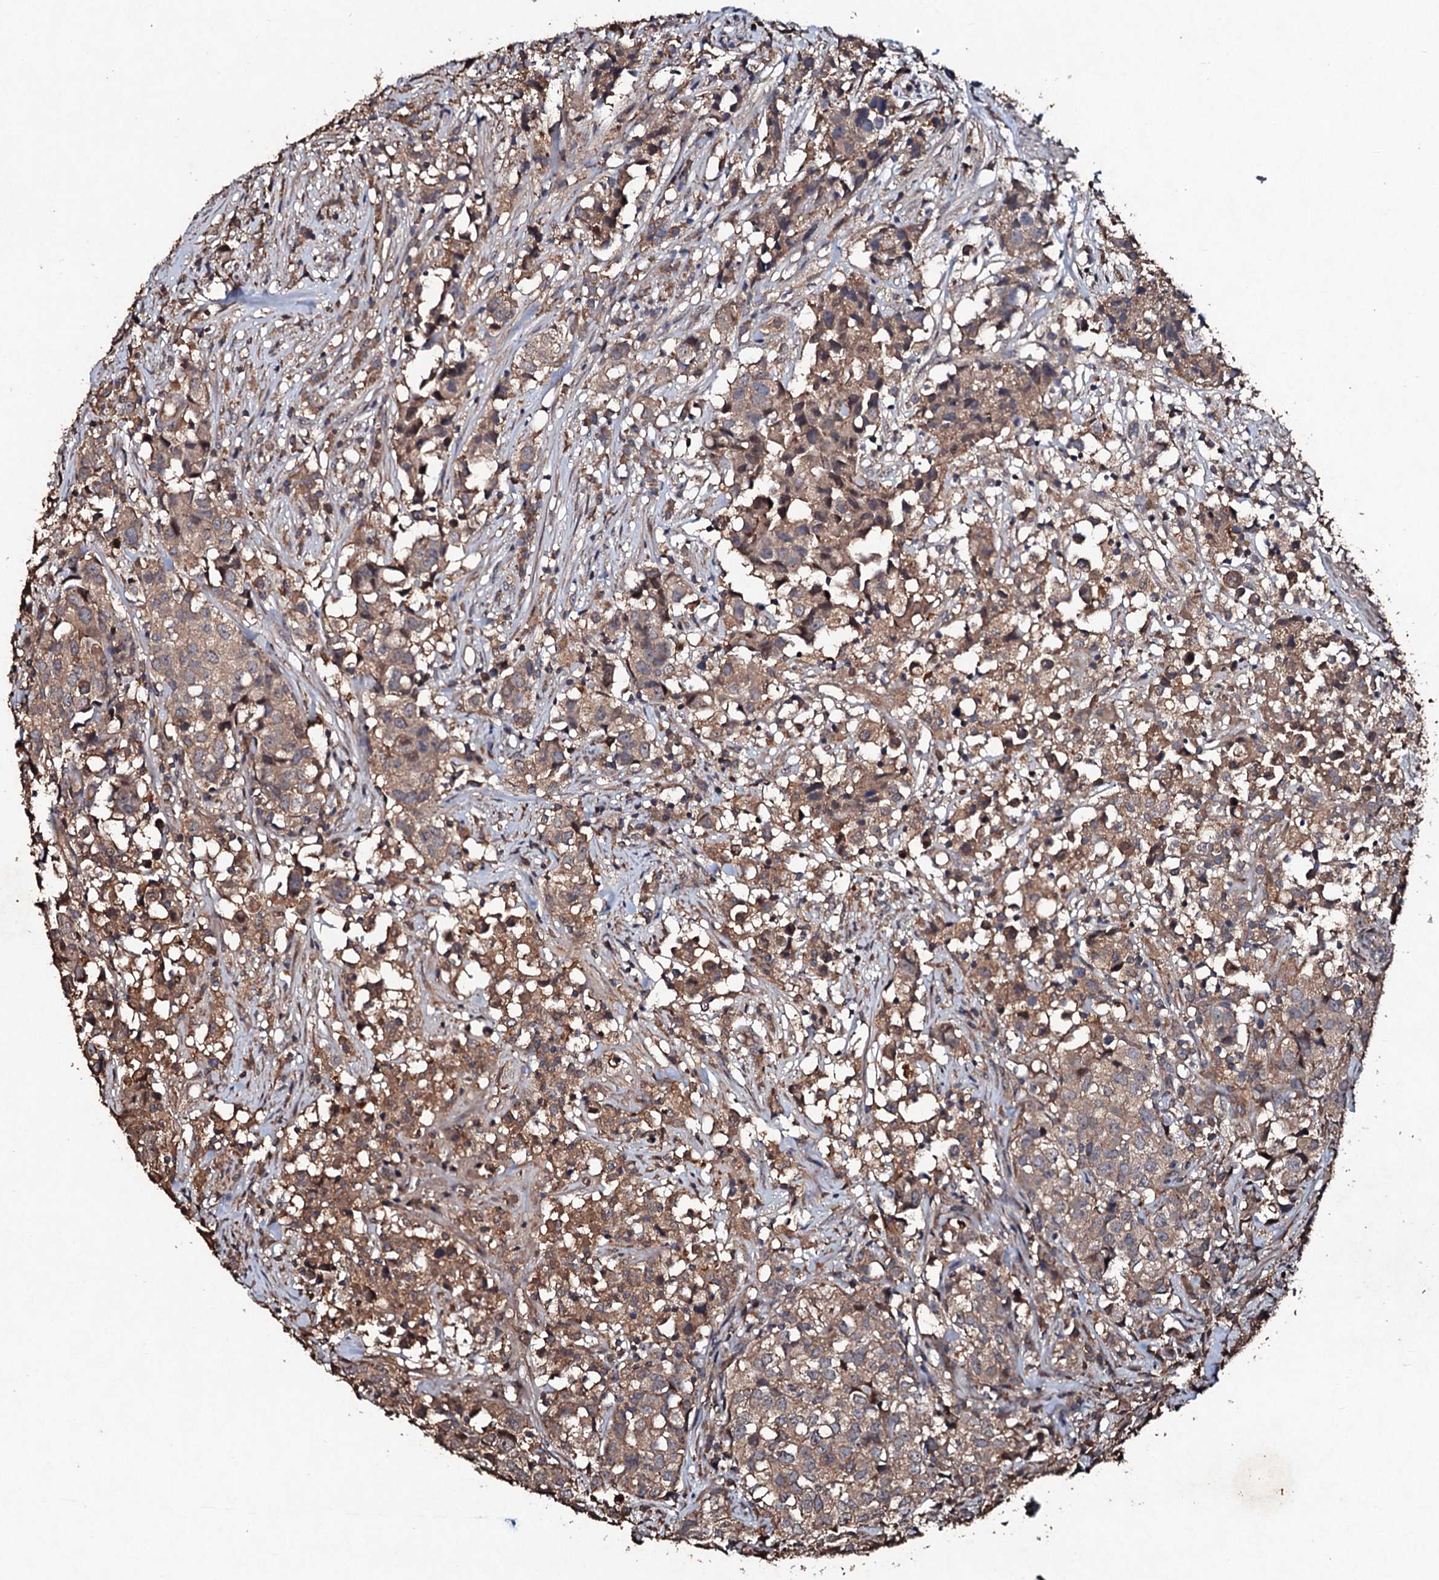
{"staining": {"intensity": "moderate", "quantity": ">75%", "location": "cytoplasmic/membranous"}, "tissue": "urothelial cancer", "cell_type": "Tumor cells", "image_type": "cancer", "snomed": [{"axis": "morphology", "description": "Urothelial carcinoma, High grade"}, {"axis": "topography", "description": "Urinary bladder"}], "caption": "A photomicrograph showing moderate cytoplasmic/membranous staining in approximately >75% of tumor cells in urothelial cancer, as visualized by brown immunohistochemical staining.", "gene": "KERA", "patient": {"sex": "female", "age": 75}}